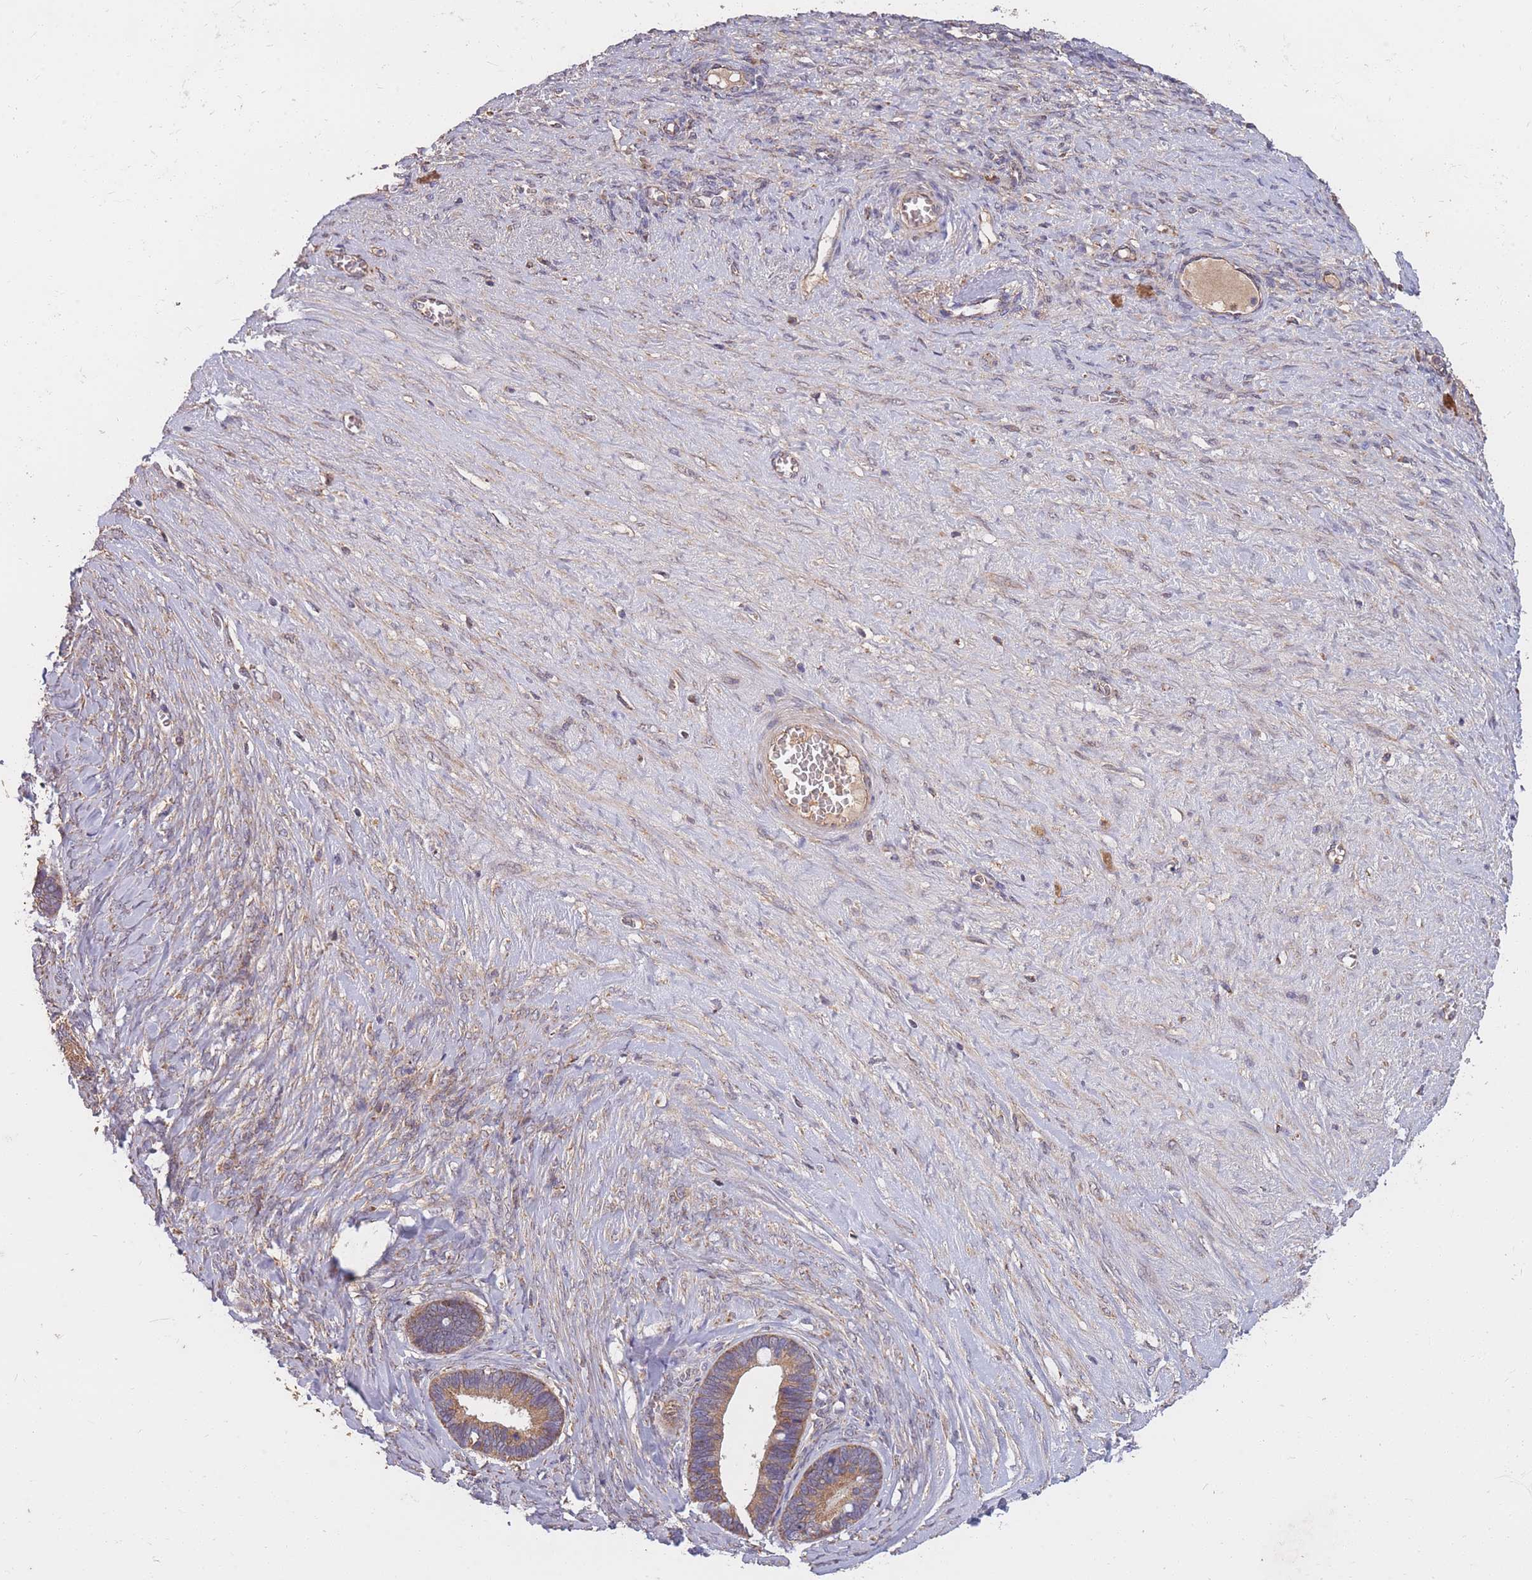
{"staining": {"intensity": "moderate", "quantity": ">75%", "location": "cytoplasmic/membranous"}, "tissue": "ovarian cancer", "cell_type": "Tumor cells", "image_type": "cancer", "snomed": [{"axis": "morphology", "description": "Cystadenocarcinoma, serous, NOS"}, {"axis": "topography", "description": "Ovary"}], "caption": "Protein staining demonstrates moderate cytoplasmic/membranous staining in about >75% of tumor cells in ovarian cancer (serous cystadenocarcinoma).", "gene": "PTPMT1", "patient": {"sex": "female", "age": 56}}